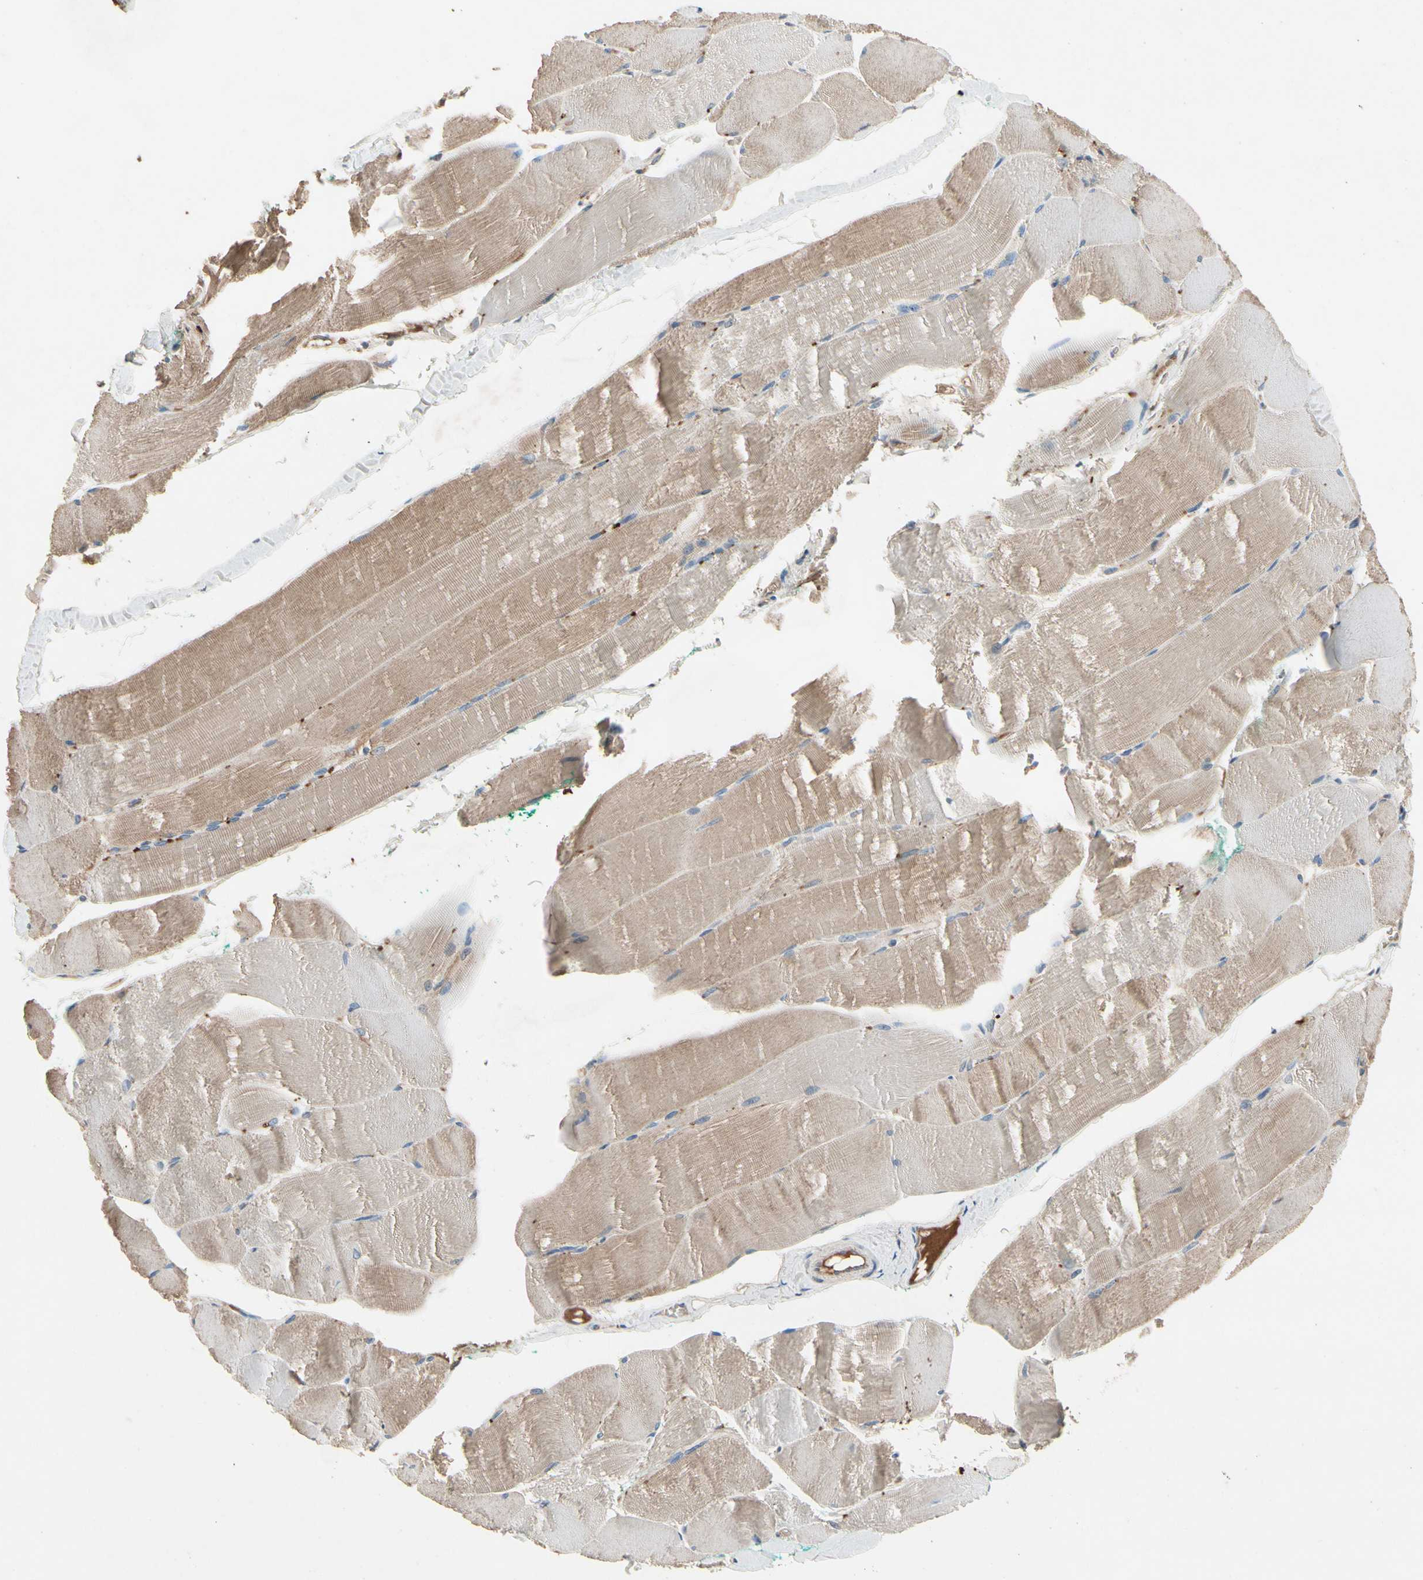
{"staining": {"intensity": "weak", "quantity": ">75%", "location": "cytoplasmic/membranous"}, "tissue": "skeletal muscle", "cell_type": "Myocytes", "image_type": "normal", "snomed": [{"axis": "morphology", "description": "Normal tissue, NOS"}, {"axis": "morphology", "description": "Squamous cell carcinoma, NOS"}, {"axis": "topography", "description": "Skeletal muscle"}], "caption": "An image of skeletal muscle stained for a protein reveals weak cytoplasmic/membranous brown staining in myocytes.", "gene": "IL1RL1", "patient": {"sex": "male", "age": 51}}